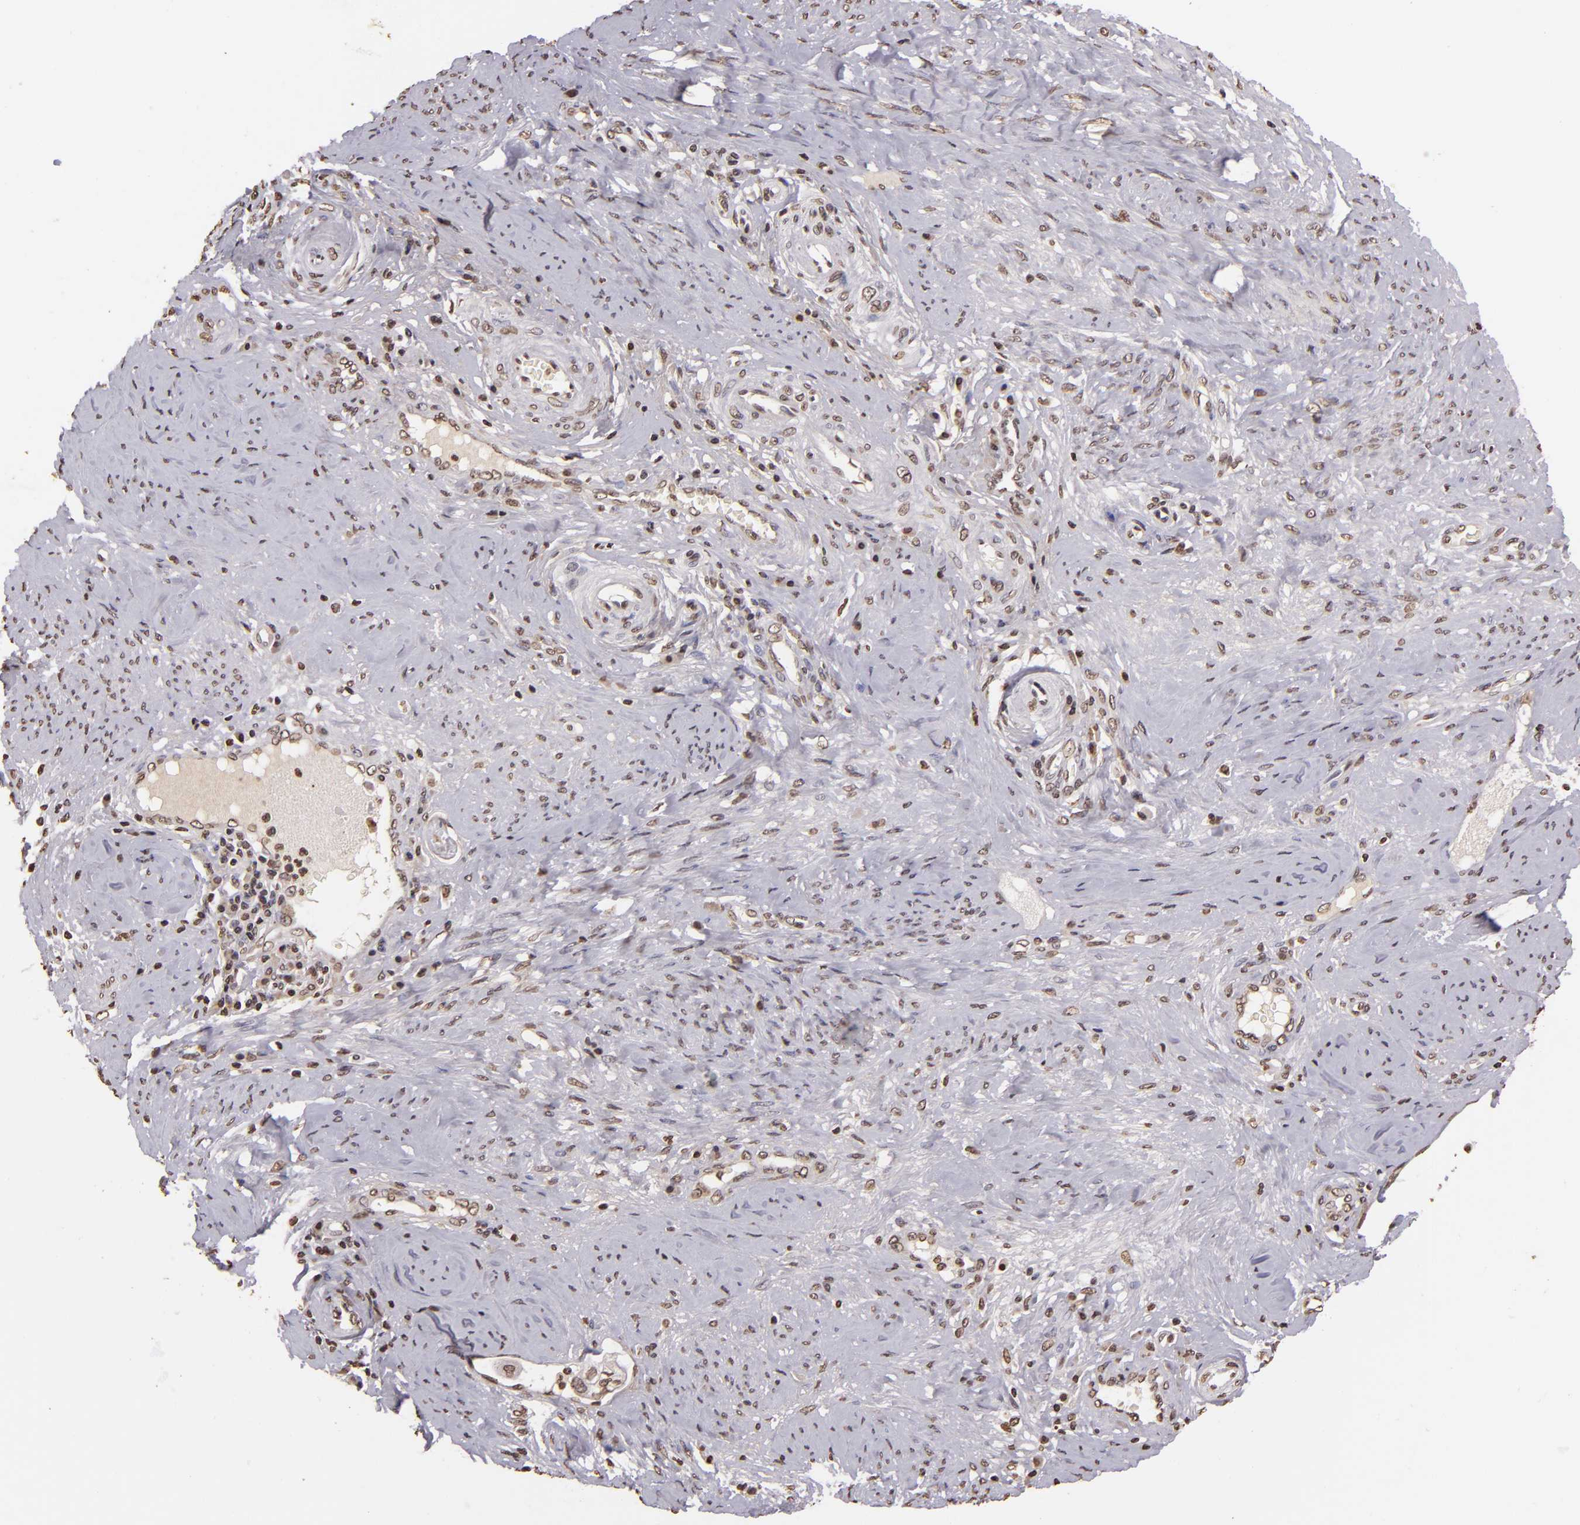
{"staining": {"intensity": "weak", "quantity": "25%-75%", "location": "nuclear"}, "tissue": "cervical cancer", "cell_type": "Tumor cells", "image_type": "cancer", "snomed": [{"axis": "morphology", "description": "Squamous cell carcinoma, NOS"}, {"axis": "topography", "description": "Cervix"}], "caption": "Immunohistochemical staining of squamous cell carcinoma (cervical) displays low levels of weak nuclear protein positivity in about 25%-75% of tumor cells.", "gene": "THRB", "patient": {"sex": "female", "age": 41}}